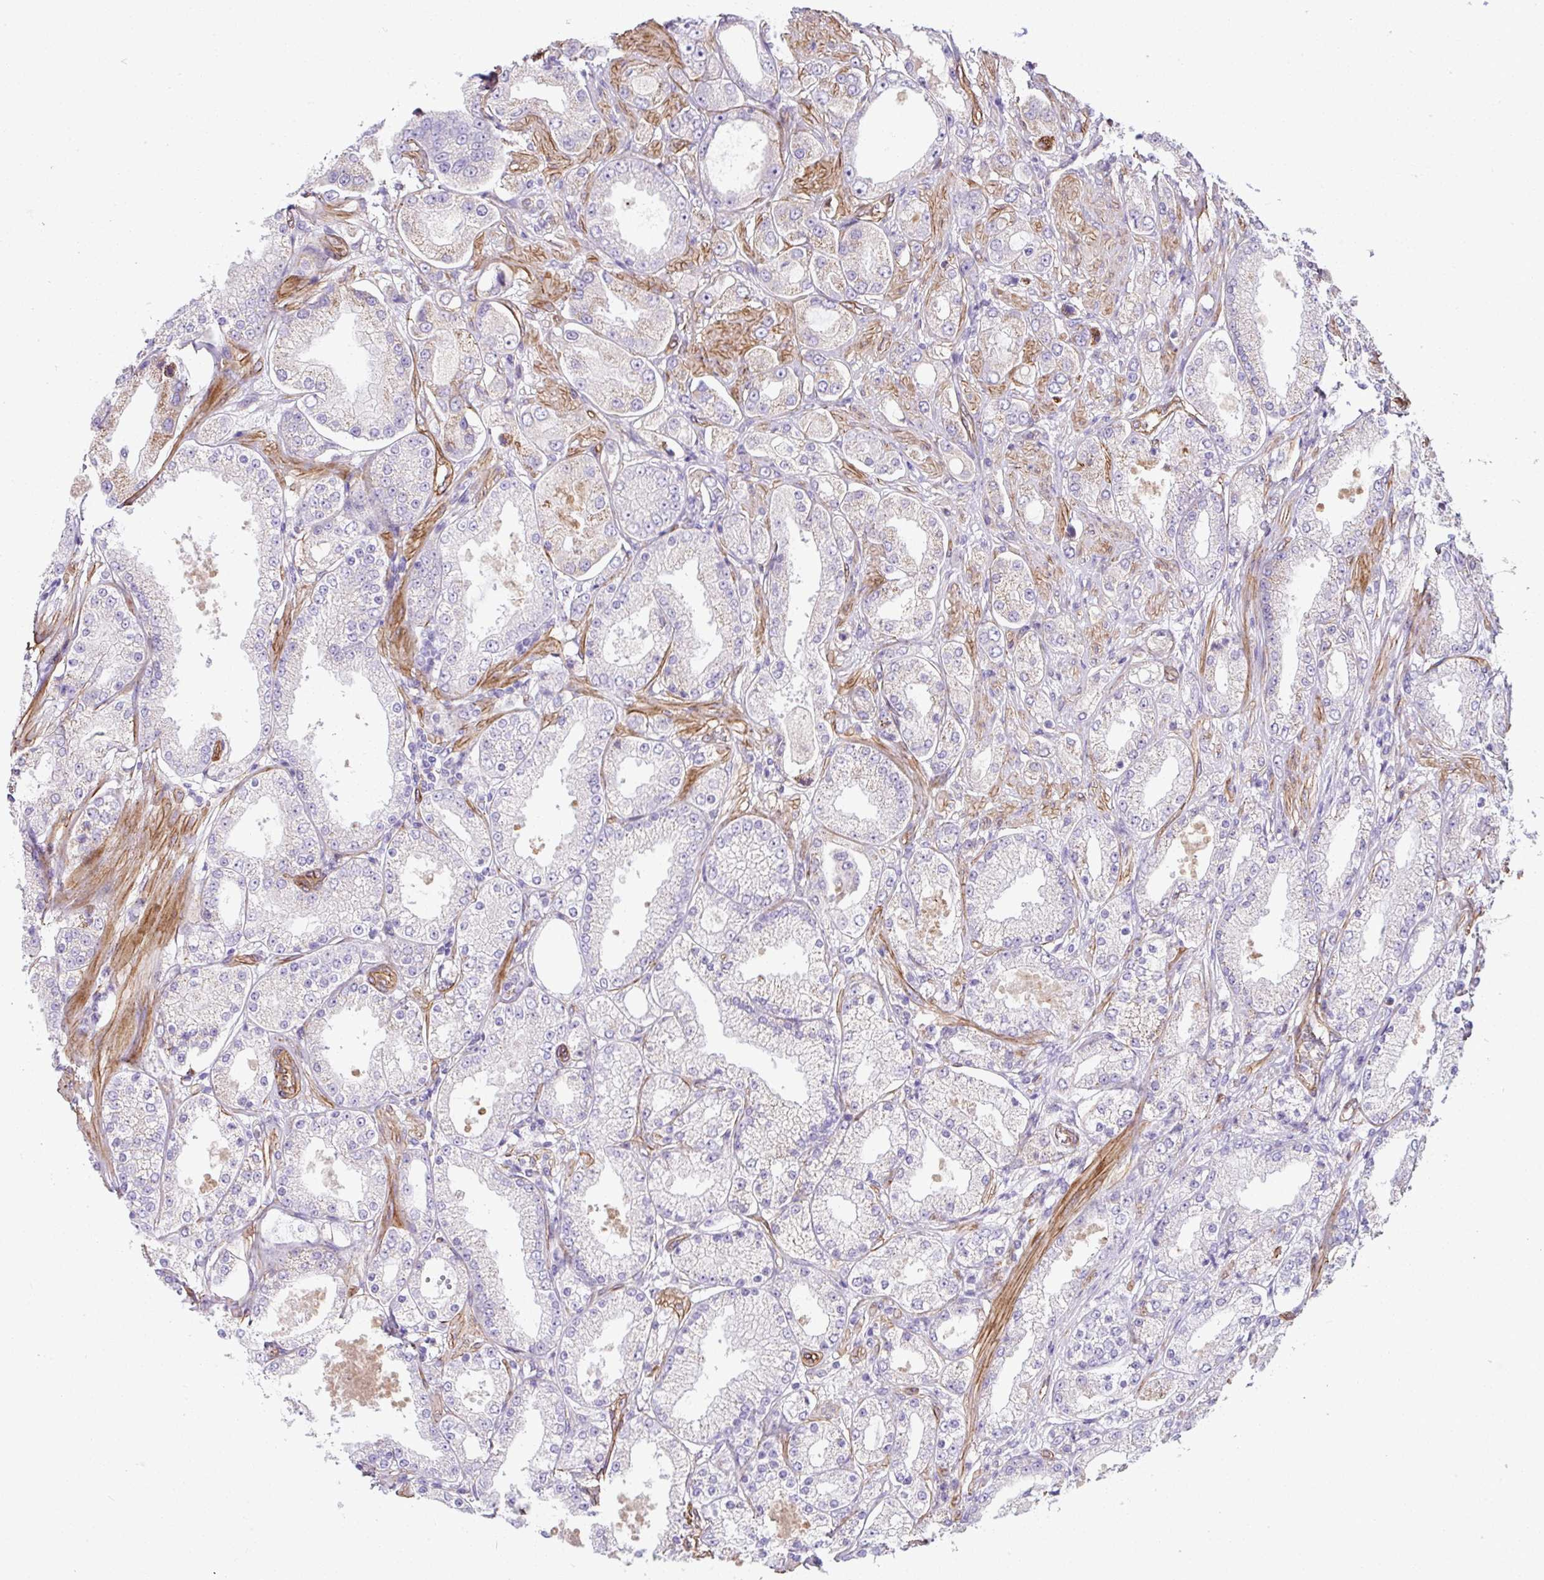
{"staining": {"intensity": "weak", "quantity": "<25%", "location": "cytoplasmic/membranous"}, "tissue": "prostate cancer", "cell_type": "Tumor cells", "image_type": "cancer", "snomed": [{"axis": "morphology", "description": "Adenocarcinoma, High grade"}, {"axis": "topography", "description": "Prostate"}], "caption": "An image of prostate adenocarcinoma (high-grade) stained for a protein demonstrates no brown staining in tumor cells.", "gene": "ANKUB1", "patient": {"sex": "male", "age": 68}}